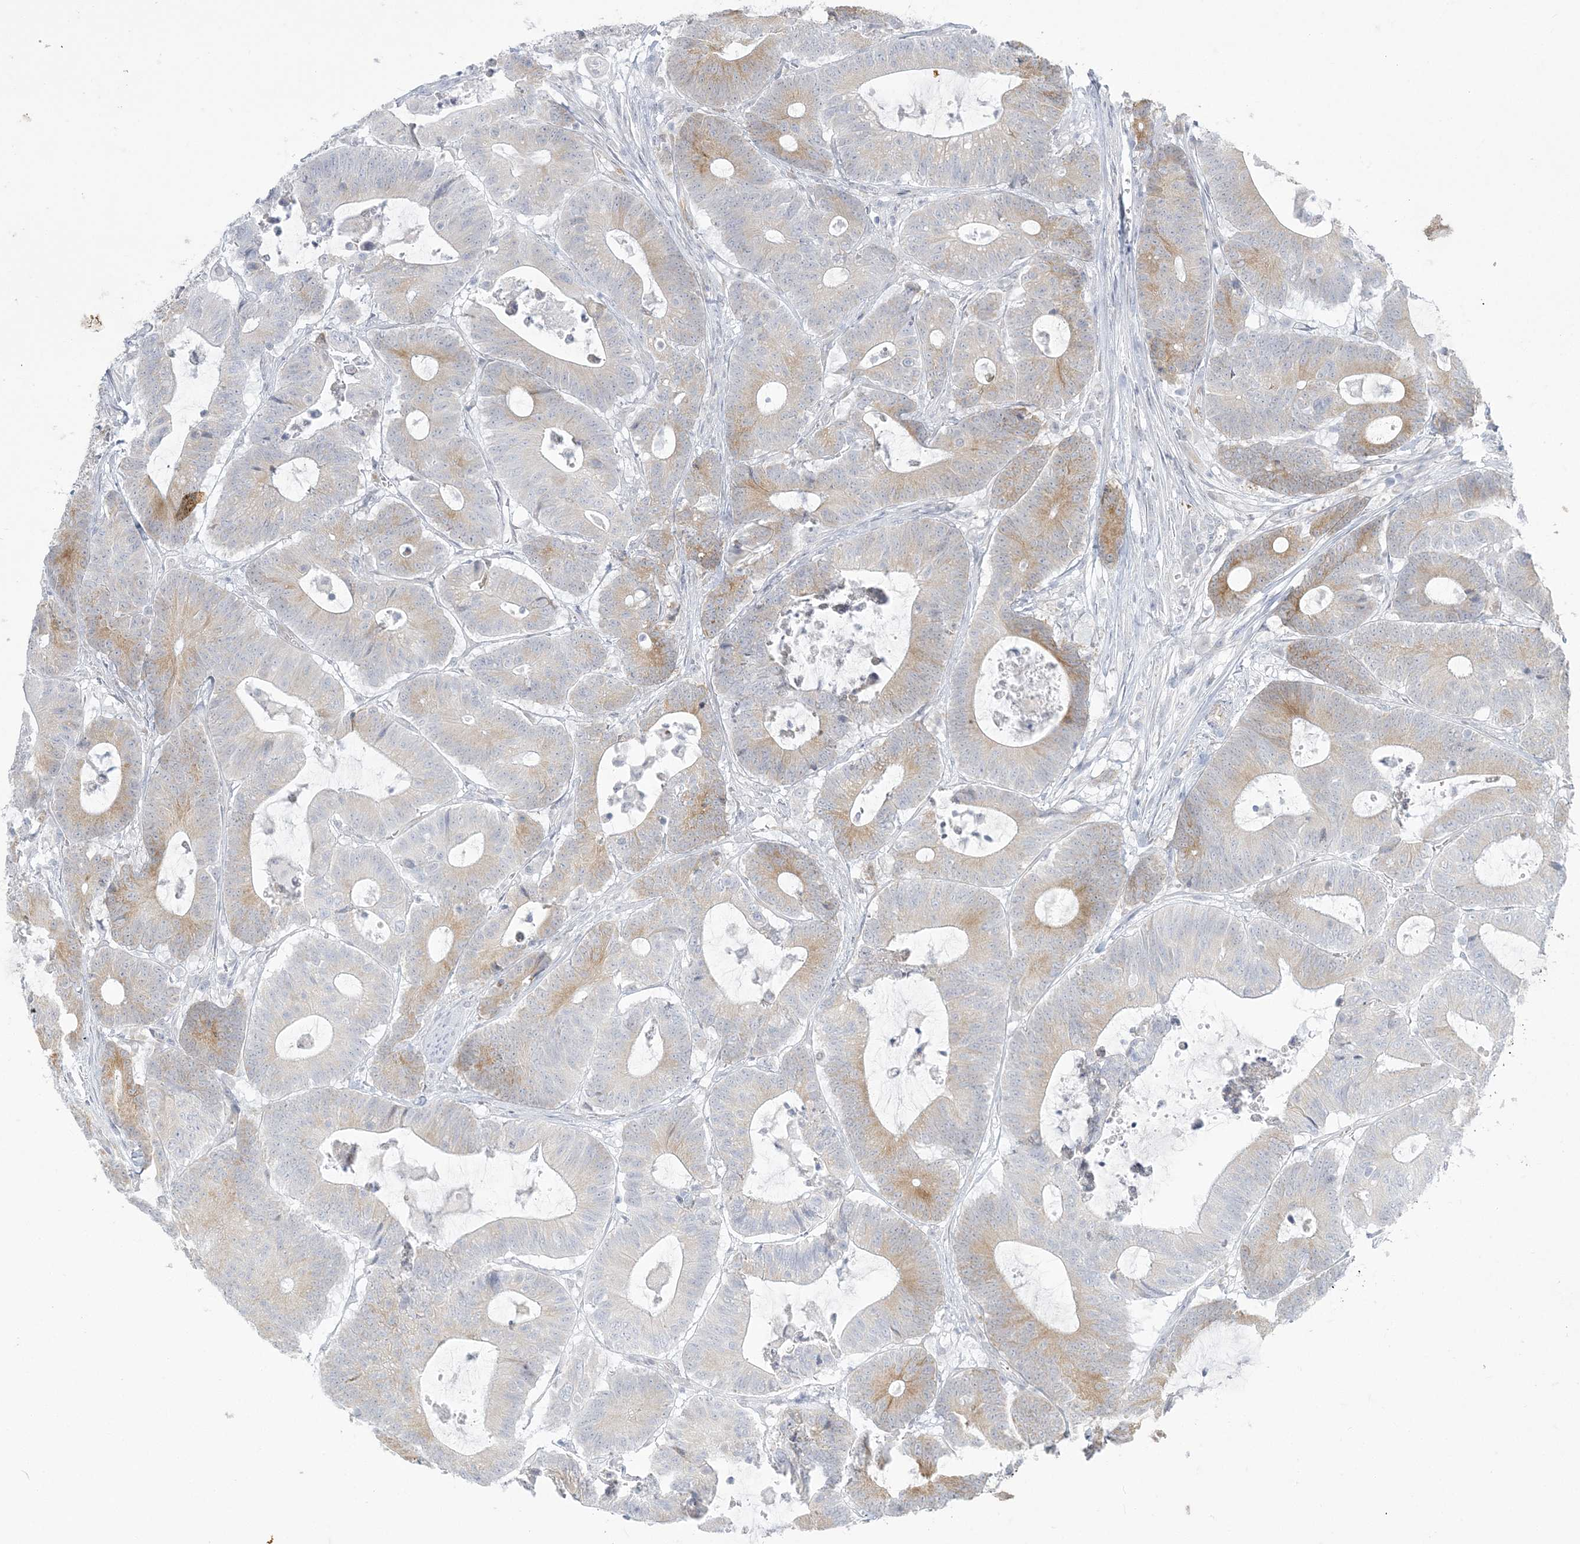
{"staining": {"intensity": "weak", "quantity": "<25%", "location": "cytoplasmic/membranous"}, "tissue": "colorectal cancer", "cell_type": "Tumor cells", "image_type": "cancer", "snomed": [{"axis": "morphology", "description": "Adenocarcinoma, NOS"}, {"axis": "topography", "description": "Colon"}], "caption": "IHC image of neoplastic tissue: human adenocarcinoma (colorectal) stained with DAB (3,3'-diaminobenzidine) shows no significant protein positivity in tumor cells. (DAB immunohistochemistry (IHC), high magnification).", "gene": "ZC3H6", "patient": {"sex": "female", "age": 84}}